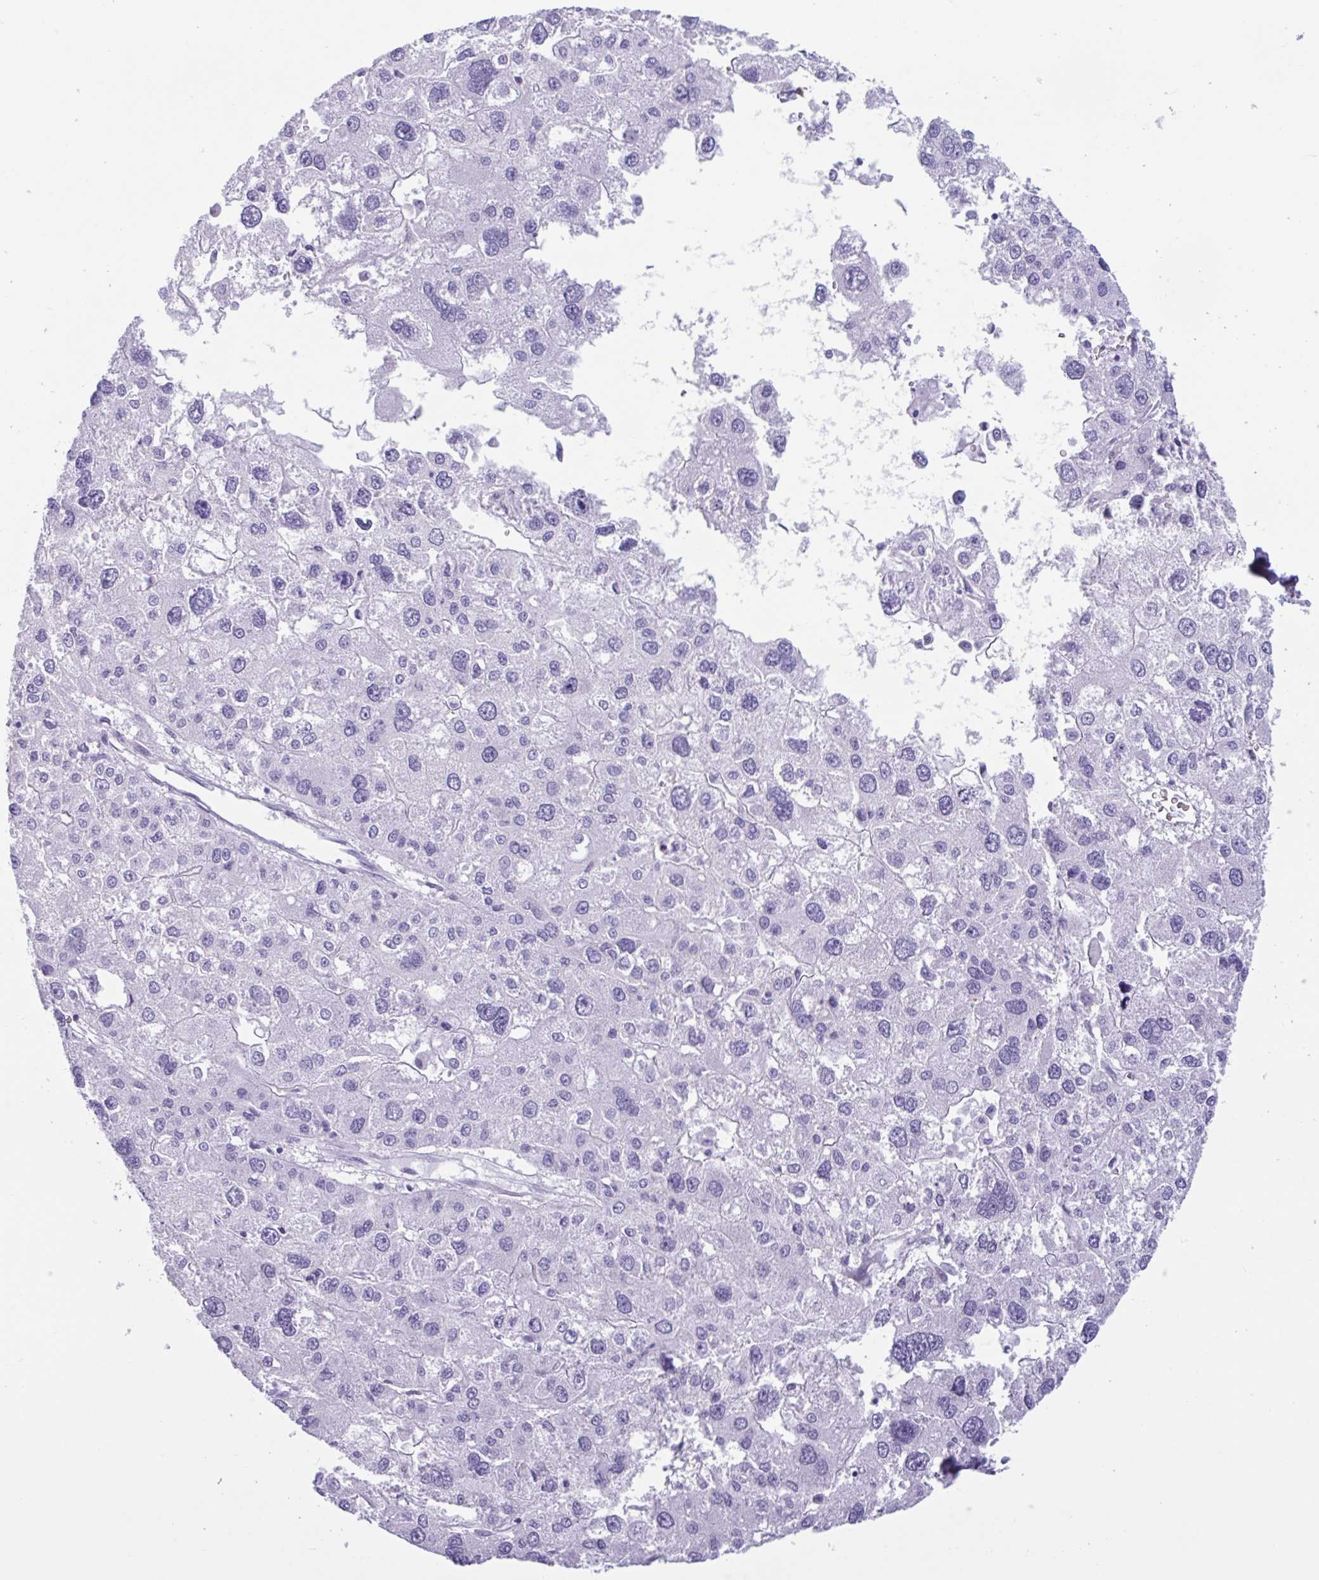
{"staining": {"intensity": "negative", "quantity": "none", "location": "none"}, "tissue": "liver cancer", "cell_type": "Tumor cells", "image_type": "cancer", "snomed": [{"axis": "morphology", "description": "Carcinoma, Hepatocellular, NOS"}, {"axis": "topography", "description": "Liver"}], "caption": "Immunohistochemistry (IHC) histopathology image of neoplastic tissue: human hepatocellular carcinoma (liver) stained with DAB (3,3'-diaminobenzidine) demonstrates no significant protein staining in tumor cells.", "gene": "CTSE", "patient": {"sex": "male", "age": 73}}